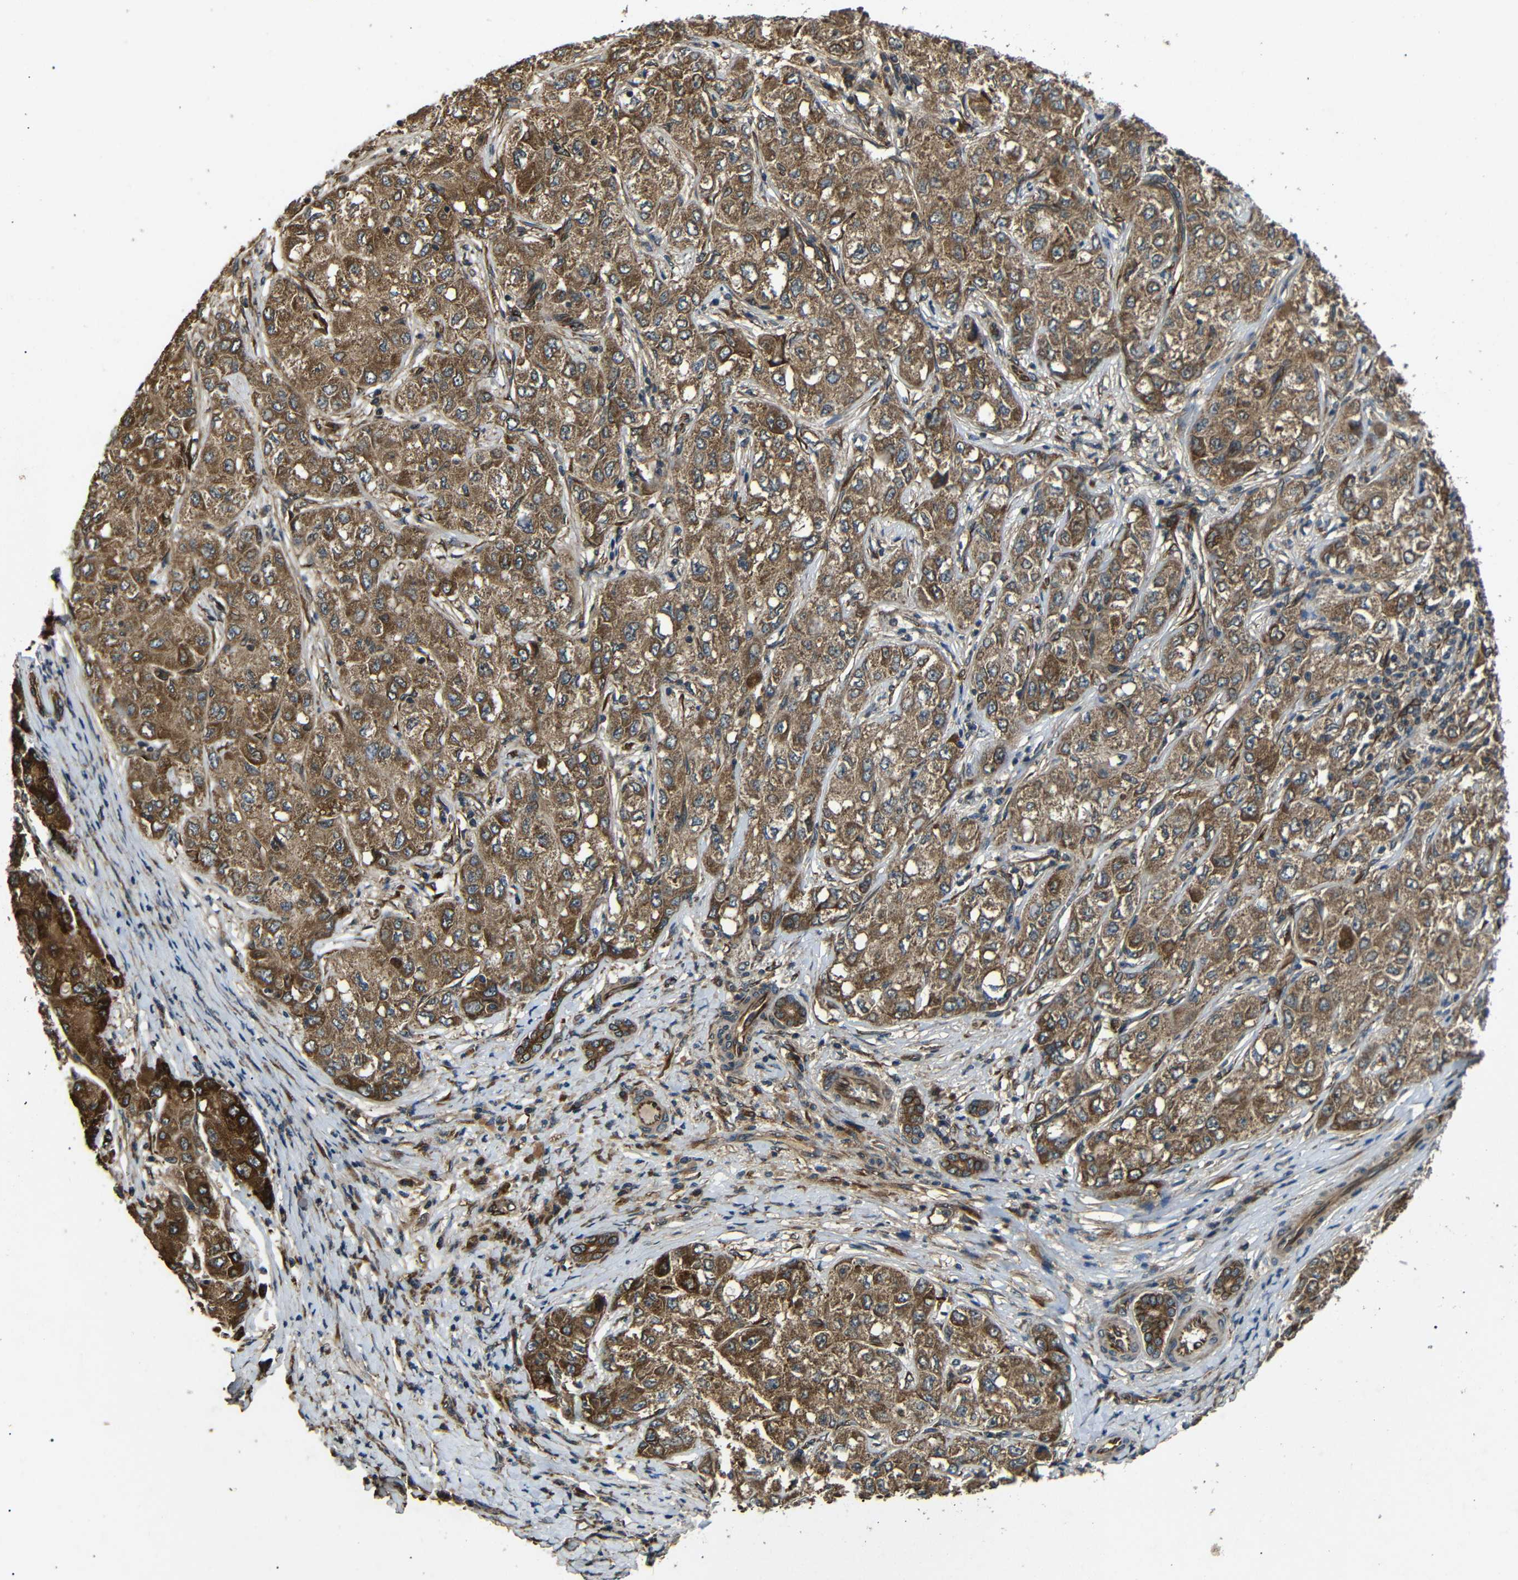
{"staining": {"intensity": "strong", "quantity": ">75%", "location": "cytoplasmic/membranous"}, "tissue": "liver cancer", "cell_type": "Tumor cells", "image_type": "cancer", "snomed": [{"axis": "morphology", "description": "Carcinoma, Hepatocellular, NOS"}, {"axis": "topography", "description": "Liver"}], "caption": "This is a micrograph of immunohistochemistry (IHC) staining of liver cancer, which shows strong expression in the cytoplasmic/membranous of tumor cells.", "gene": "TRPC1", "patient": {"sex": "male", "age": 80}}